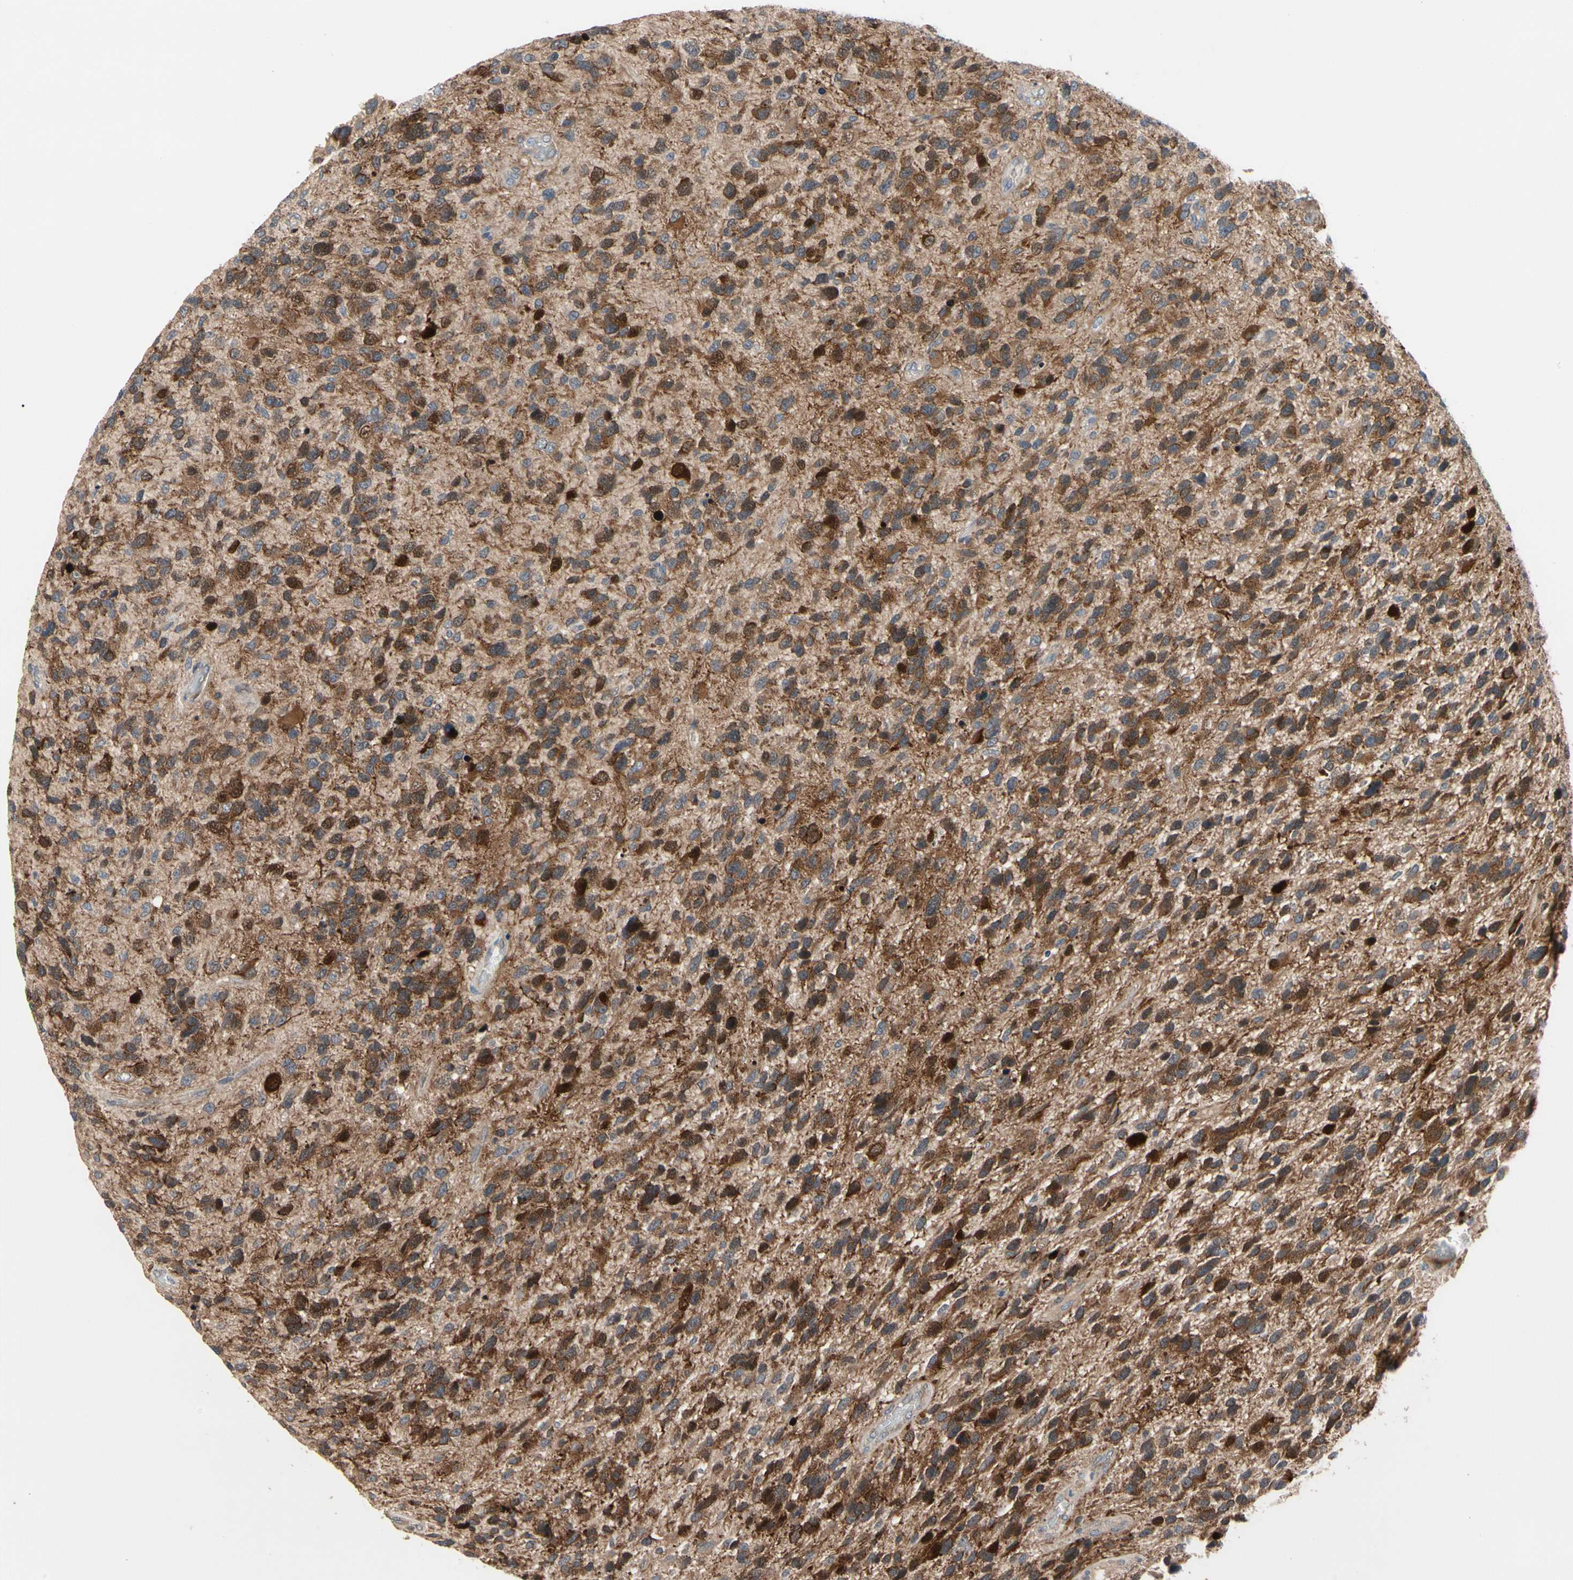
{"staining": {"intensity": "moderate", "quantity": ">75%", "location": "cytoplasmic/membranous,nuclear"}, "tissue": "glioma", "cell_type": "Tumor cells", "image_type": "cancer", "snomed": [{"axis": "morphology", "description": "Glioma, malignant, High grade"}, {"axis": "topography", "description": "Brain"}], "caption": "This is an image of immunohistochemistry staining of malignant high-grade glioma, which shows moderate positivity in the cytoplasmic/membranous and nuclear of tumor cells.", "gene": "HMGCR", "patient": {"sex": "female", "age": 58}}